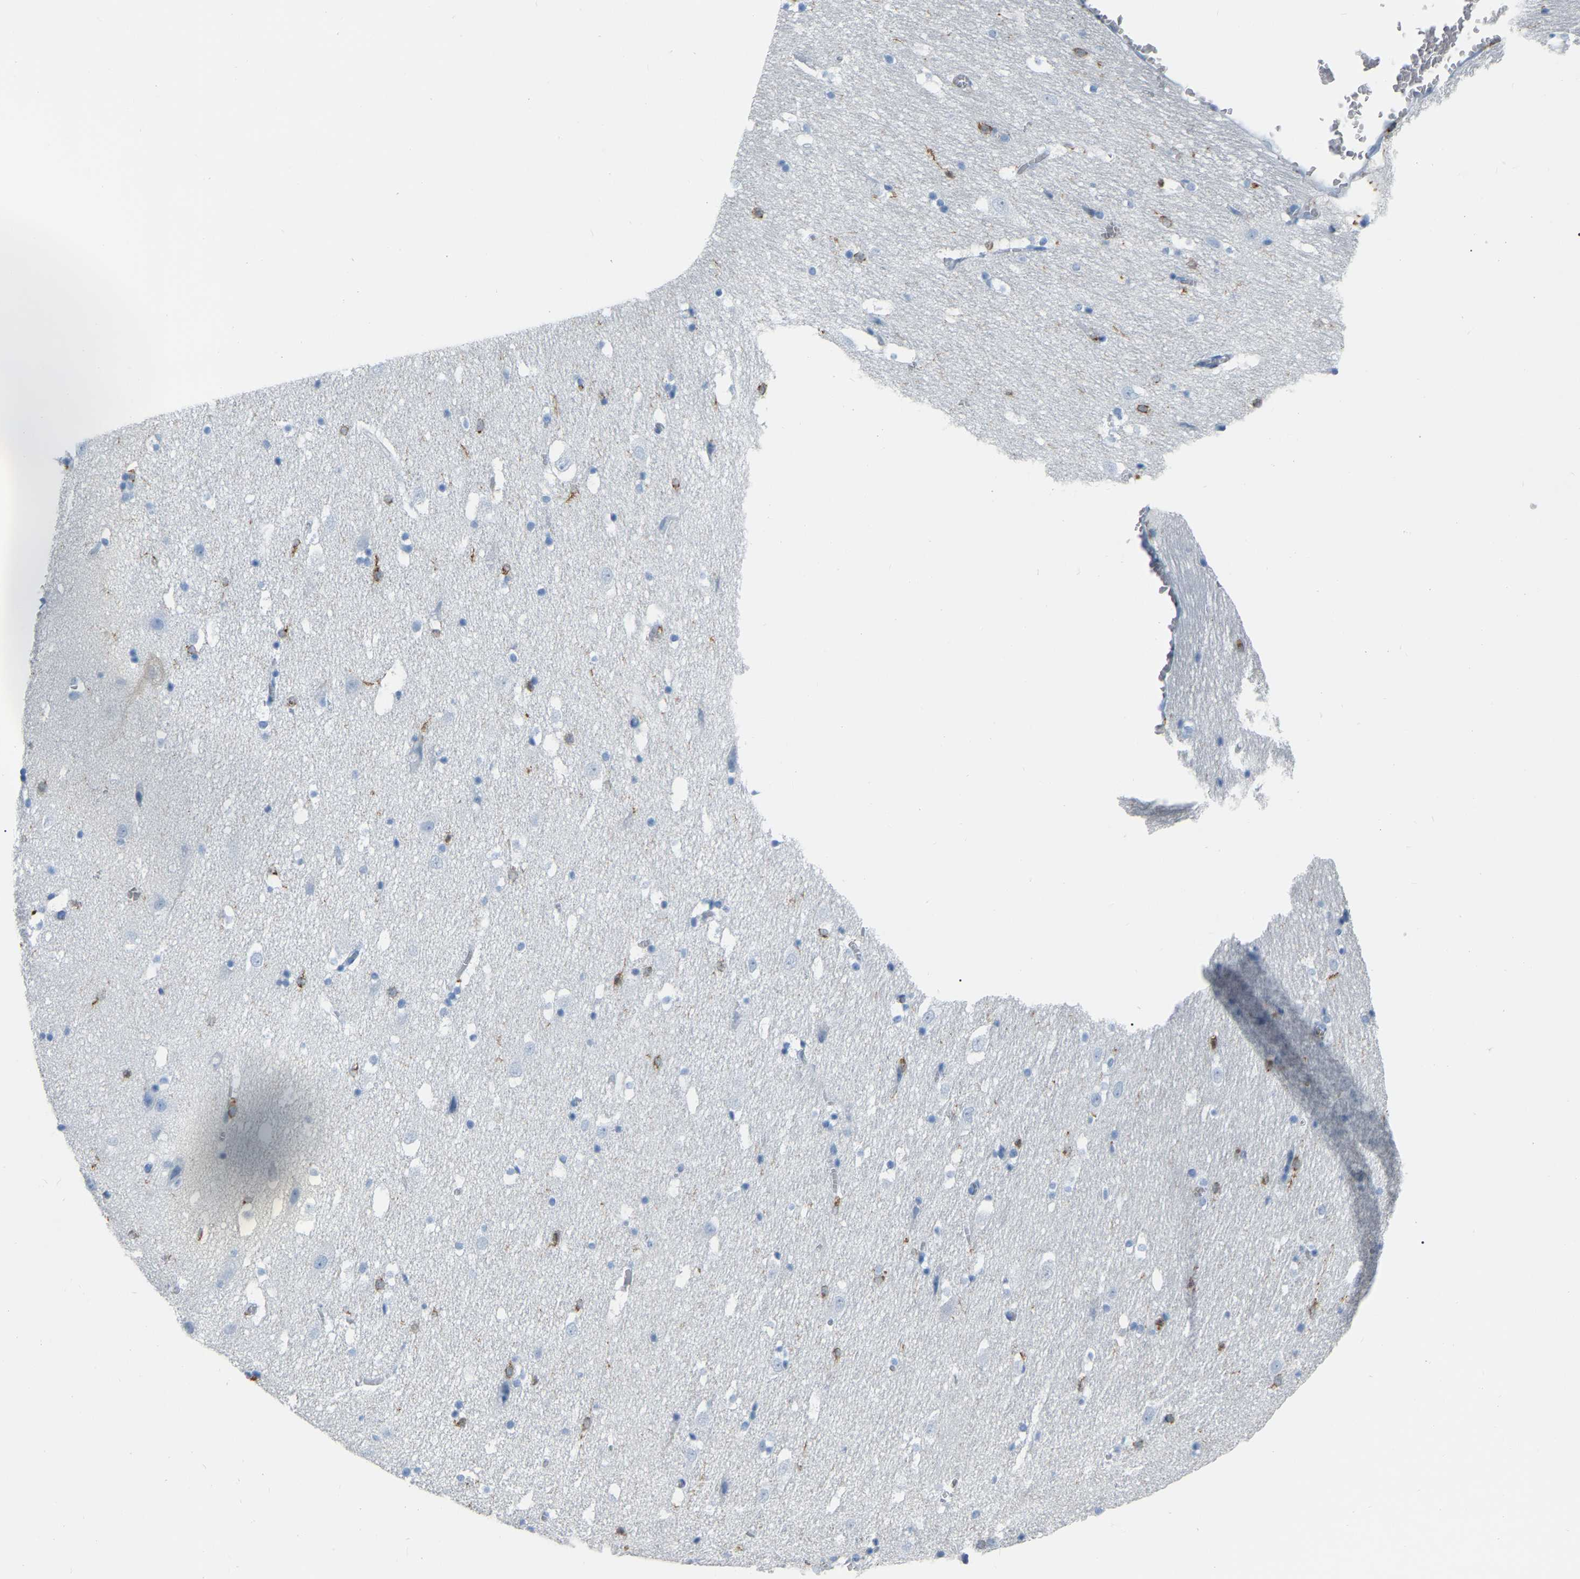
{"staining": {"intensity": "moderate", "quantity": "<25%", "location": "cytoplasmic/membranous"}, "tissue": "hippocampus", "cell_type": "Glial cells", "image_type": "normal", "snomed": [{"axis": "morphology", "description": "Normal tissue, NOS"}, {"axis": "topography", "description": "Hippocampus"}], "caption": "High-power microscopy captured an immunohistochemistry (IHC) histopathology image of normal hippocampus, revealing moderate cytoplasmic/membranous staining in approximately <25% of glial cells. (Brightfield microscopy of DAB IHC at high magnification).", "gene": "ARHGAP45", "patient": {"sex": "male", "age": 45}}